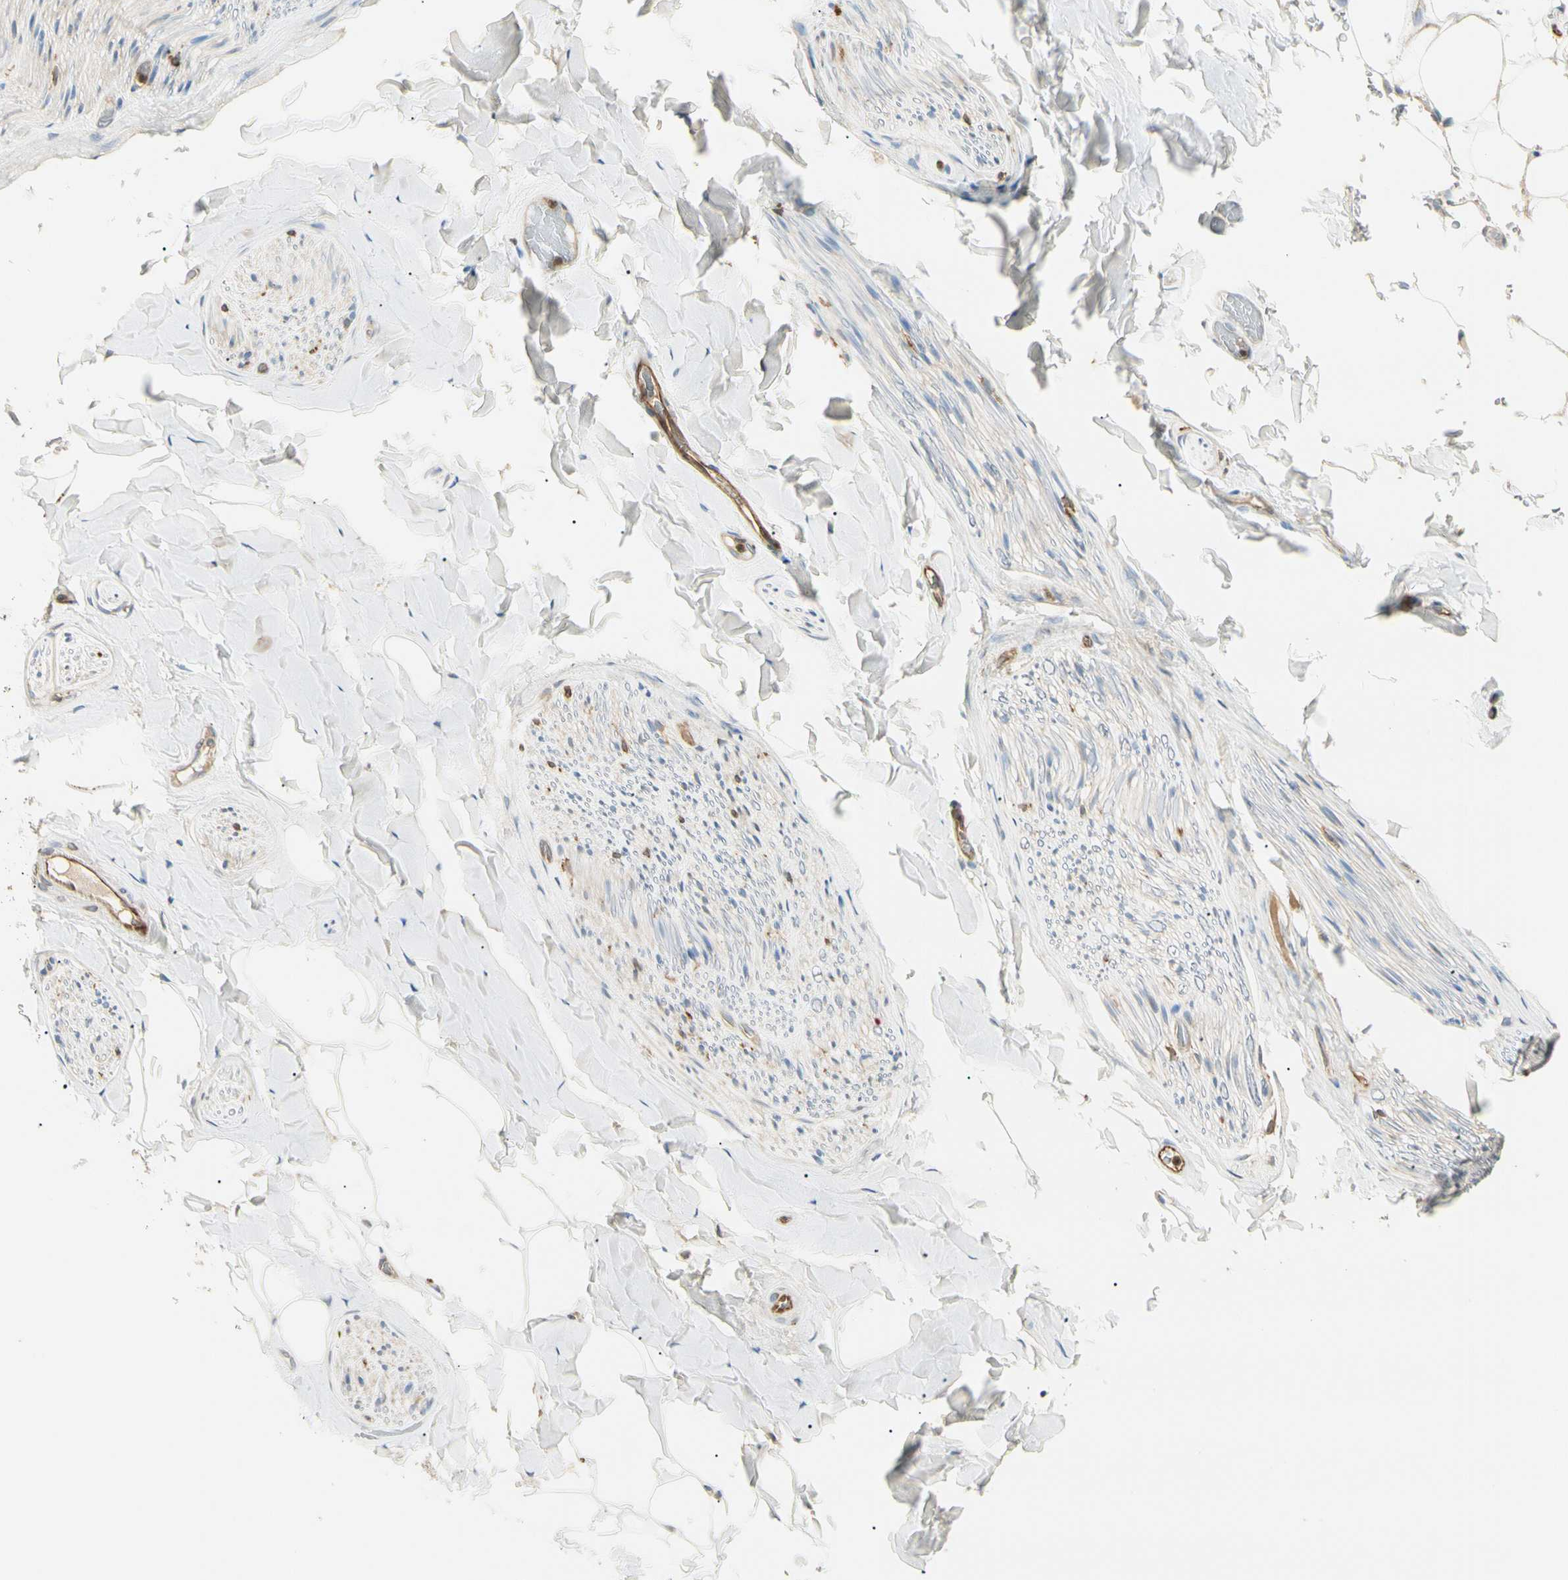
{"staining": {"intensity": "weak", "quantity": ">75%", "location": "cytoplasmic/membranous"}, "tissue": "adipose tissue", "cell_type": "Adipocytes", "image_type": "normal", "snomed": [{"axis": "morphology", "description": "Normal tissue, NOS"}, {"axis": "topography", "description": "Peripheral nerve tissue"}], "caption": "Immunohistochemistry (IHC) image of normal adipose tissue stained for a protein (brown), which displays low levels of weak cytoplasmic/membranous positivity in approximately >75% of adipocytes.", "gene": "LPCAT2", "patient": {"sex": "male", "age": 70}}